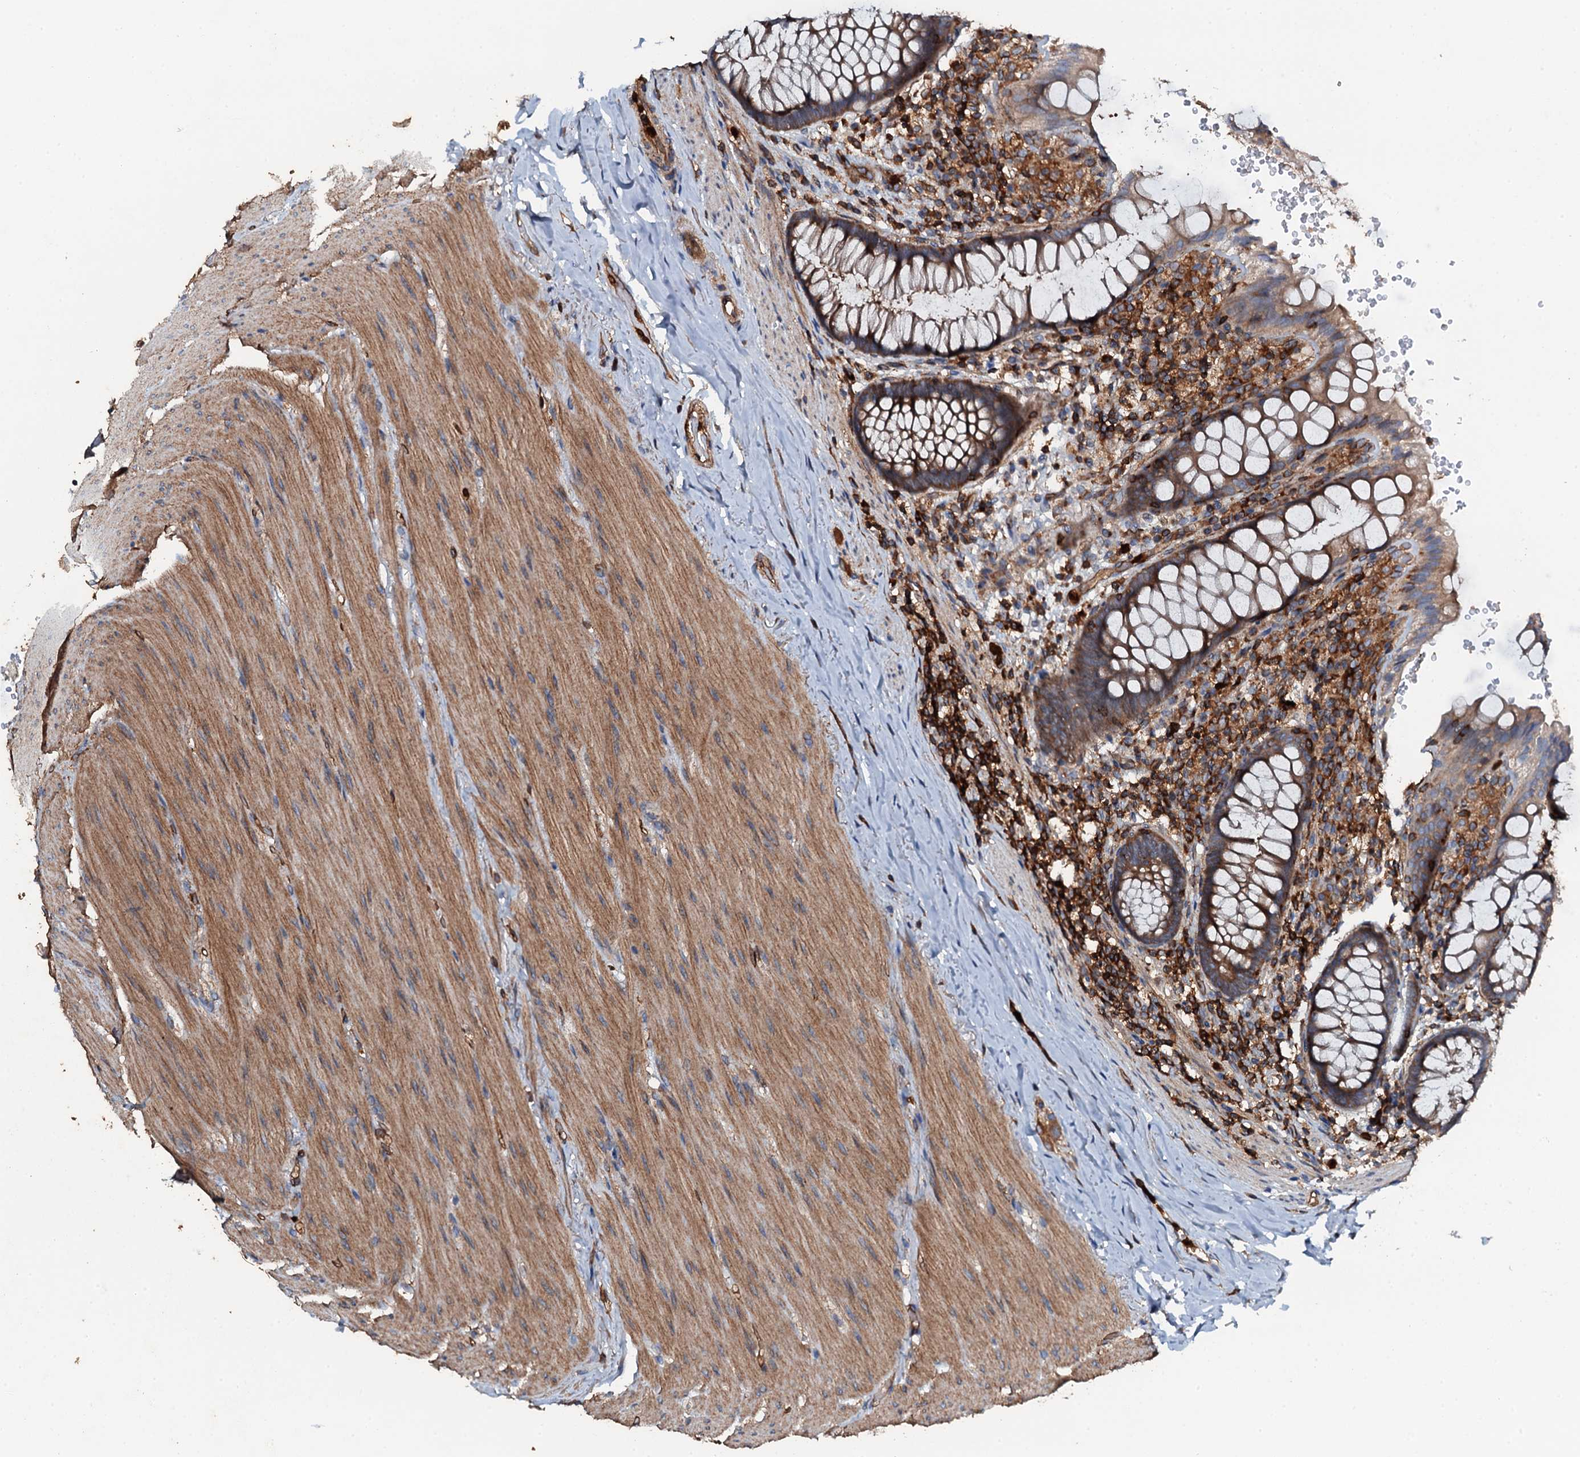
{"staining": {"intensity": "strong", "quantity": ">75%", "location": "cytoplasmic/membranous"}, "tissue": "rectum", "cell_type": "Glandular cells", "image_type": "normal", "snomed": [{"axis": "morphology", "description": "Normal tissue, NOS"}, {"axis": "topography", "description": "Rectum"}], "caption": "This photomicrograph exhibits immunohistochemistry staining of benign rectum, with high strong cytoplasmic/membranous expression in about >75% of glandular cells.", "gene": "GRK2", "patient": {"sex": "male", "age": 83}}